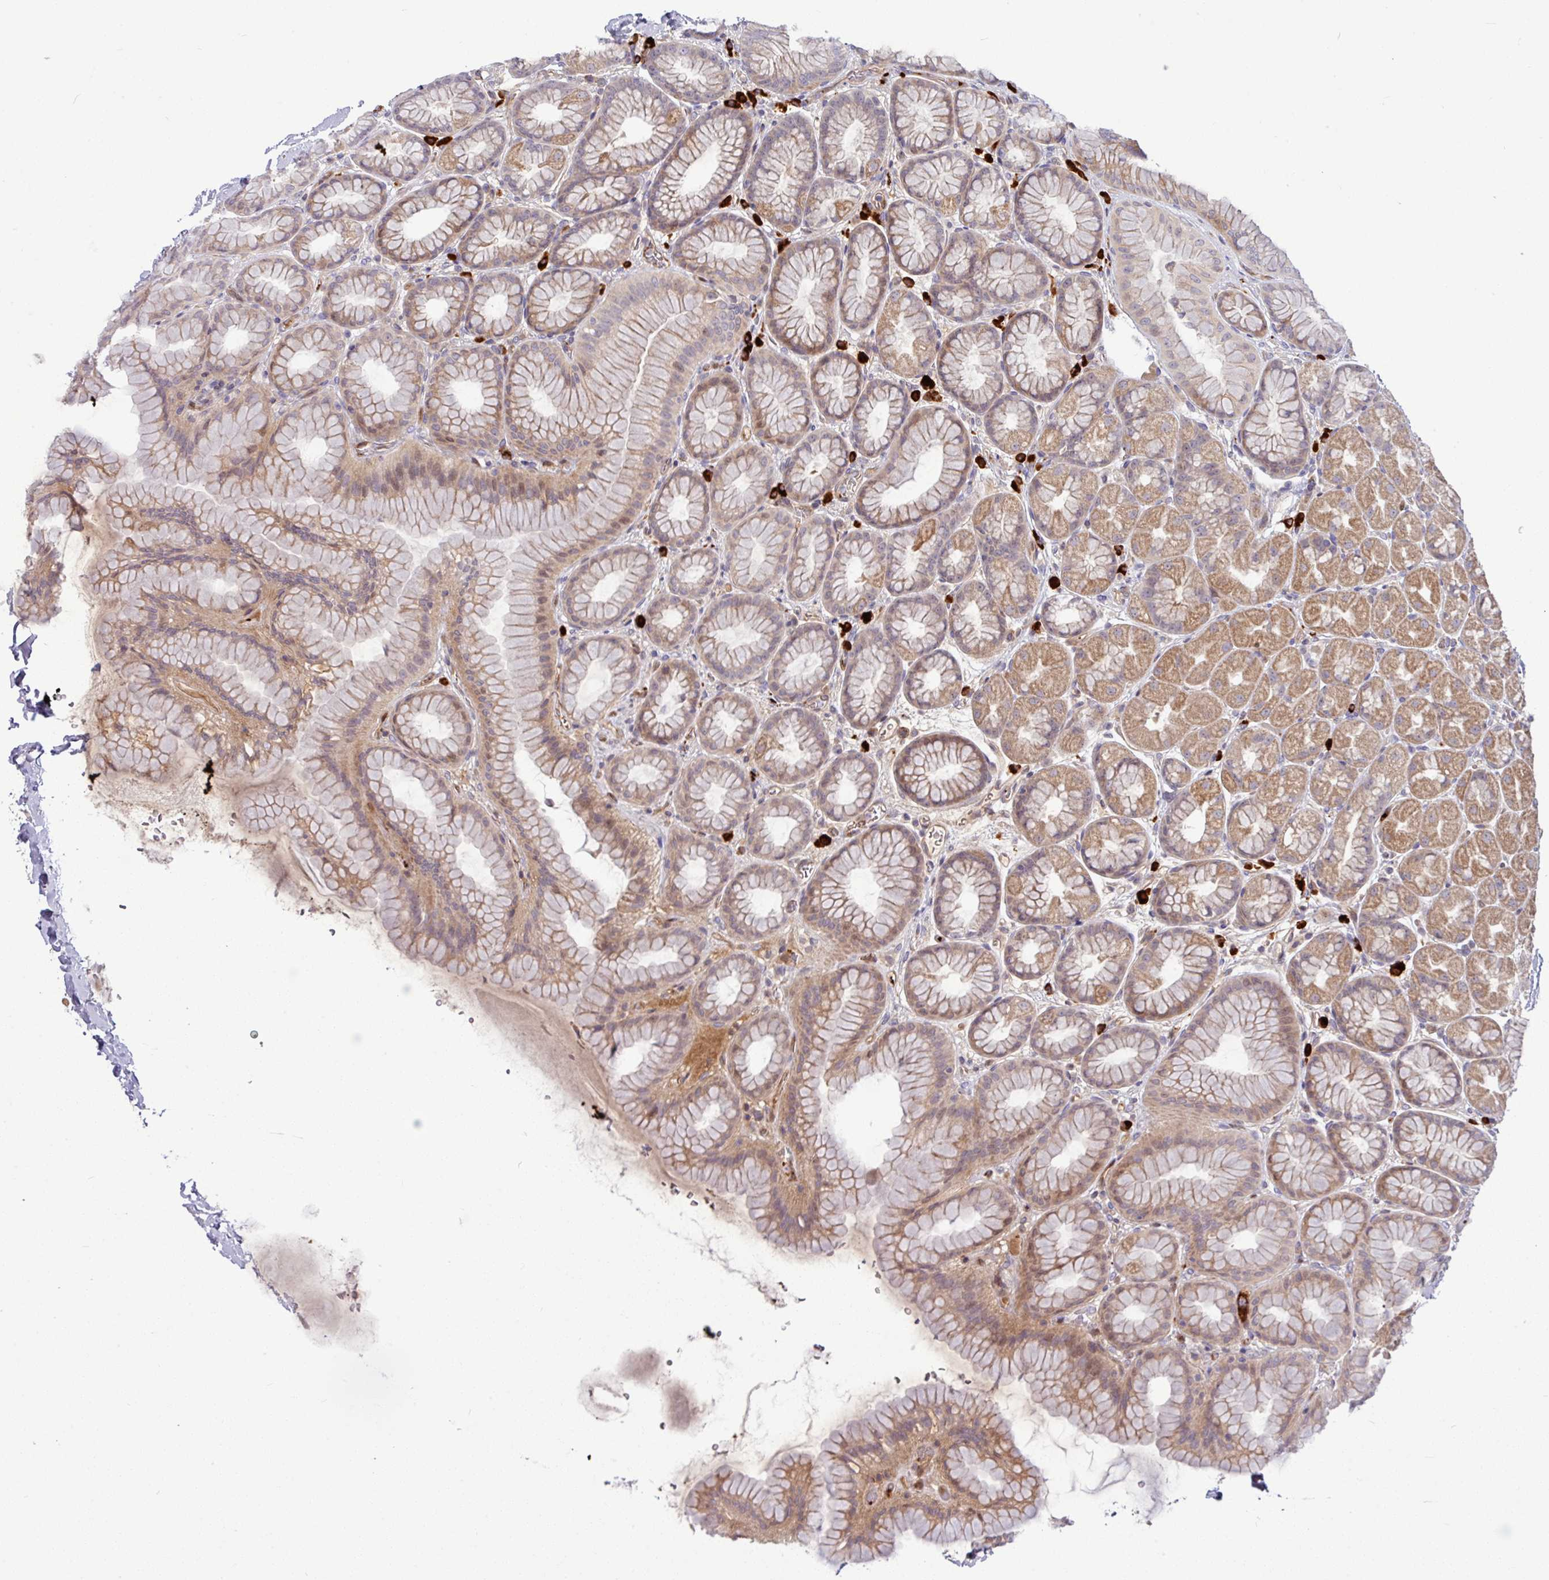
{"staining": {"intensity": "weak", "quantity": ">75%", "location": "cytoplasmic/membranous"}, "tissue": "stomach", "cell_type": "Glandular cells", "image_type": "normal", "snomed": [{"axis": "morphology", "description": "Normal tissue, NOS"}, {"axis": "topography", "description": "Stomach, lower"}], "caption": "Immunohistochemical staining of benign stomach reveals weak cytoplasmic/membranous protein expression in approximately >75% of glandular cells. (DAB (3,3'-diaminobenzidine) IHC with brightfield microscopy, high magnification).", "gene": "B4GALNT4", "patient": {"sex": "male", "age": 67}}